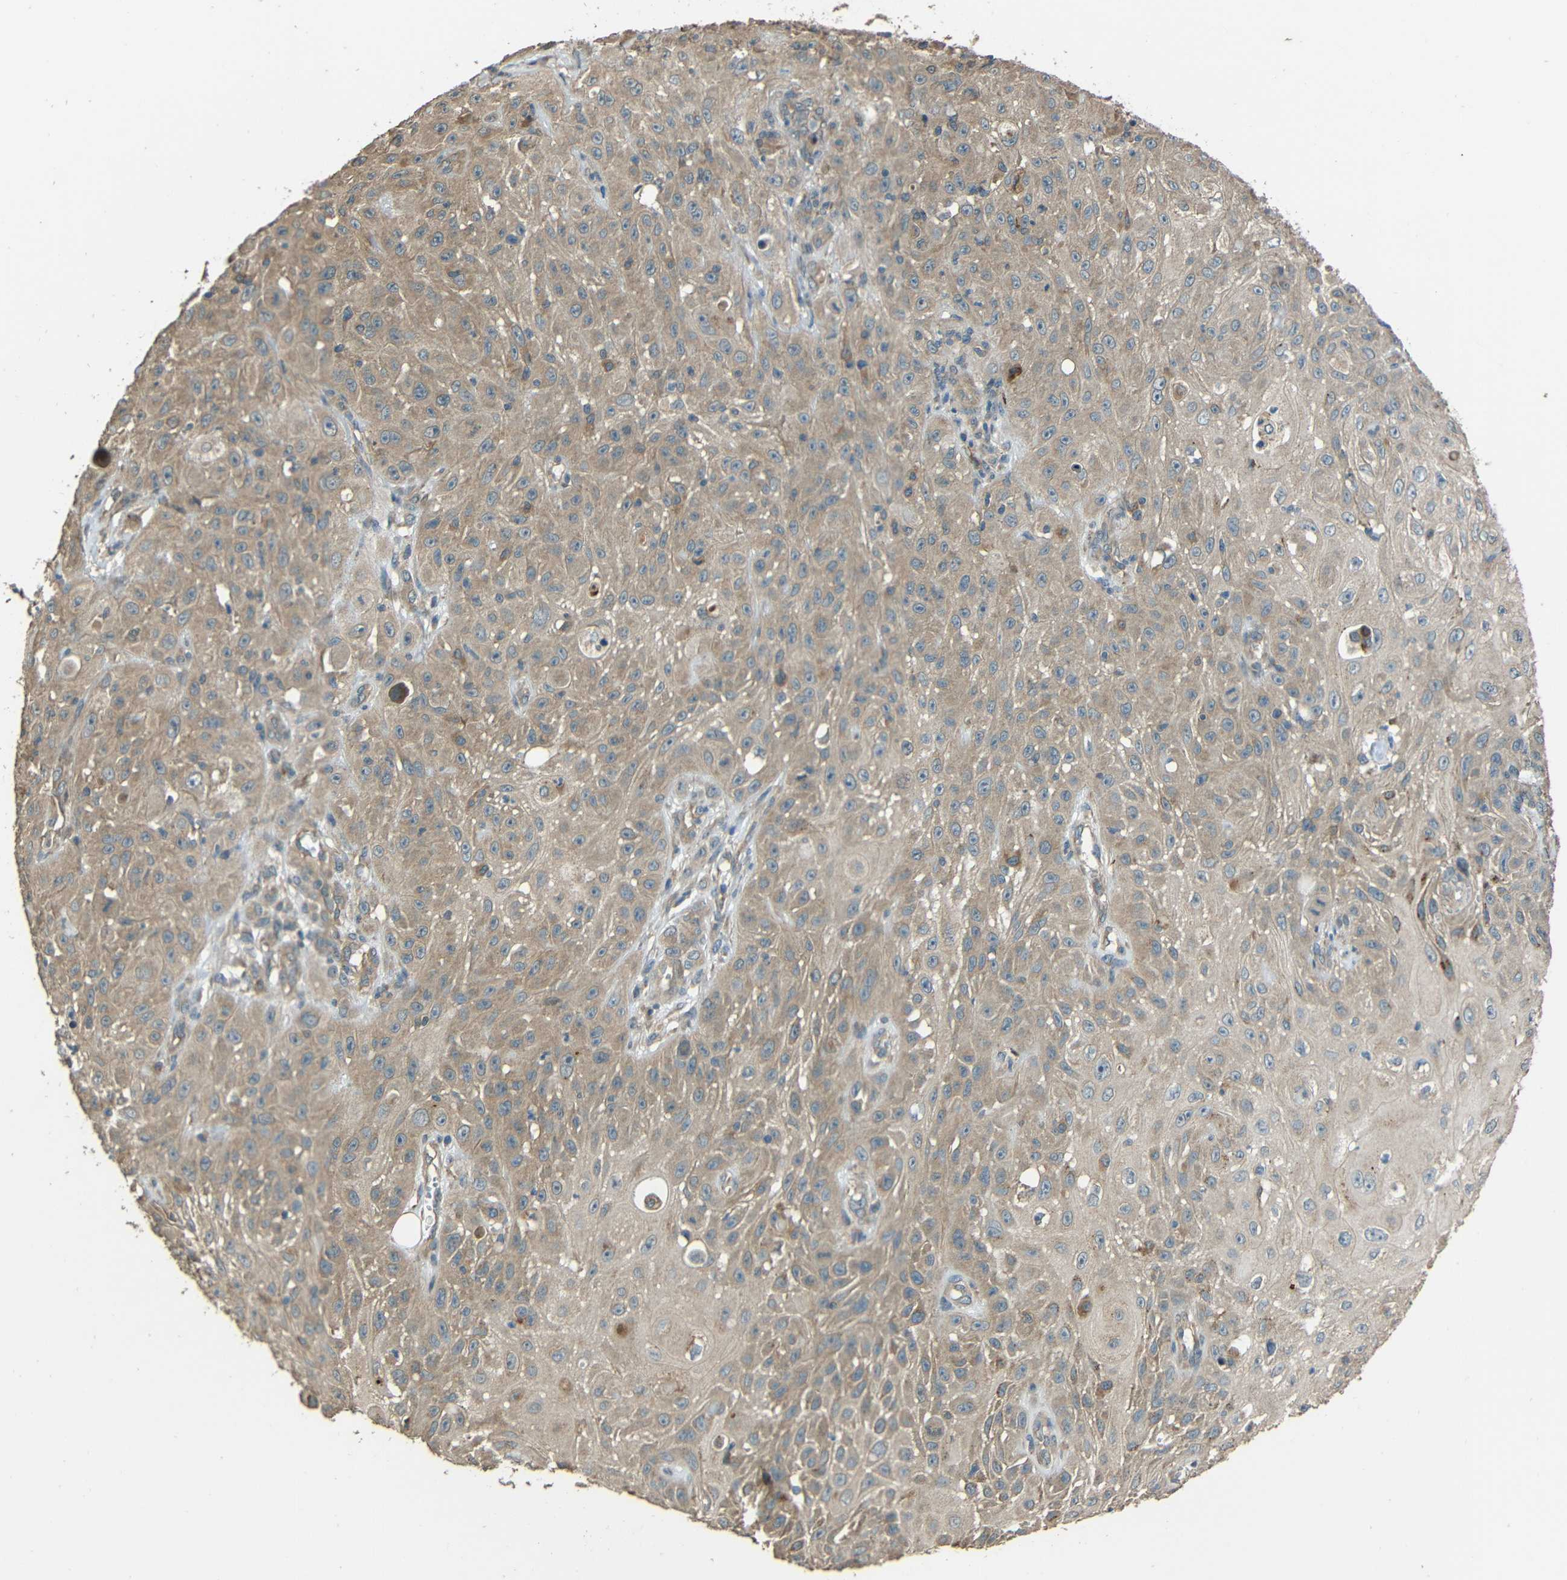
{"staining": {"intensity": "weak", "quantity": ">75%", "location": "cytoplasmic/membranous"}, "tissue": "skin cancer", "cell_type": "Tumor cells", "image_type": "cancer", "snomed": [{"axis": "morphology", "description": "Squamous cell carcinoma, NOS"}, {"axis": "topography", "description": "Skin"}], "caption": "Protein analysis of skin squamous cell carcinoma tissue demonstrates weak cytoplasmic/membranous expression in about >75% of tumor cells.", "gene": "ACACA", "patient": {"sex": "male", "age": 75}}